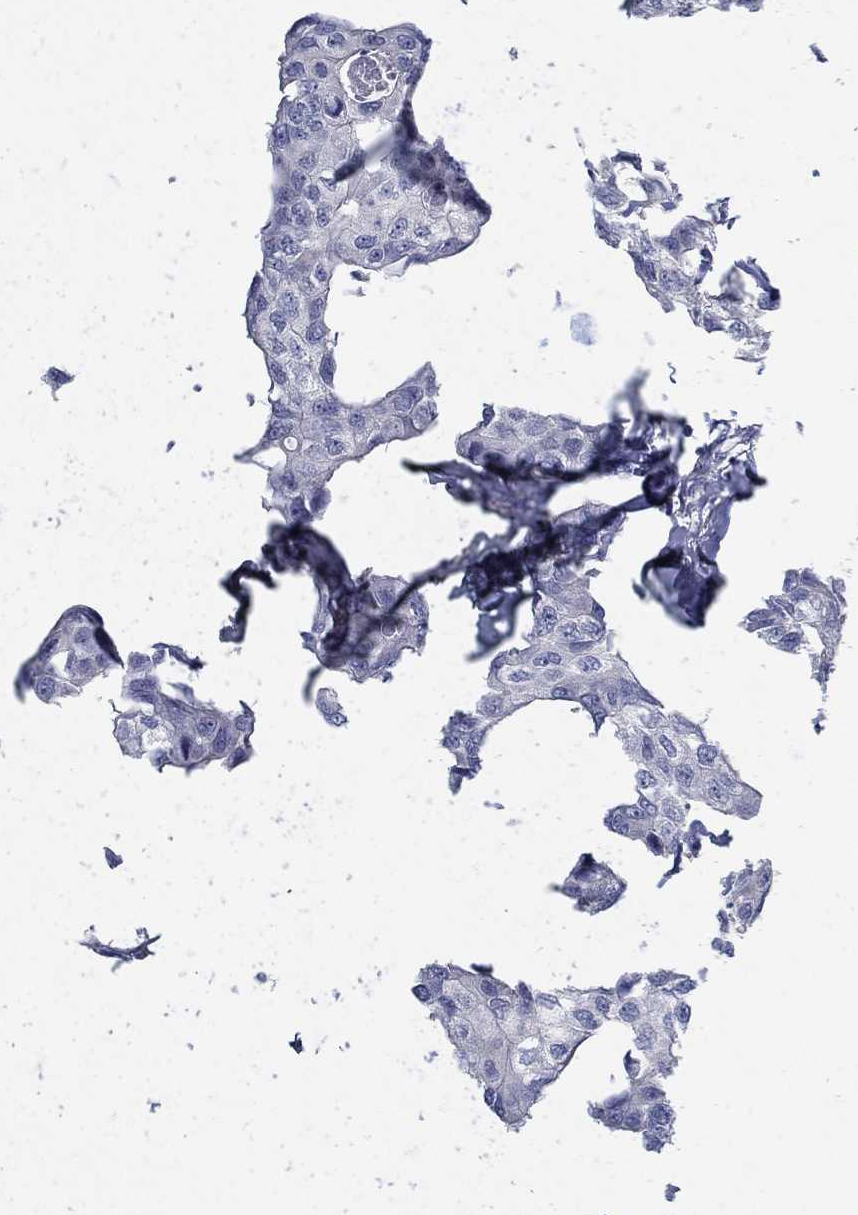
{"staining": {"intensity": "negative", "quantity": "none", "location": "none"}, "tissue": "breast cancer", "cell_type": "Tumor cells", "image_type": "cancer", "snomed": [{"axis": "morphology", "description": "Duct carcinoma"}, {"axis": "topography", "description": "Breast"}], "caption": "Tumor cells show no significant positivity in breast invasive ductal carcinoma.", "gene": "TMEM249", "patient": {"sex": "female", "age": 80}}